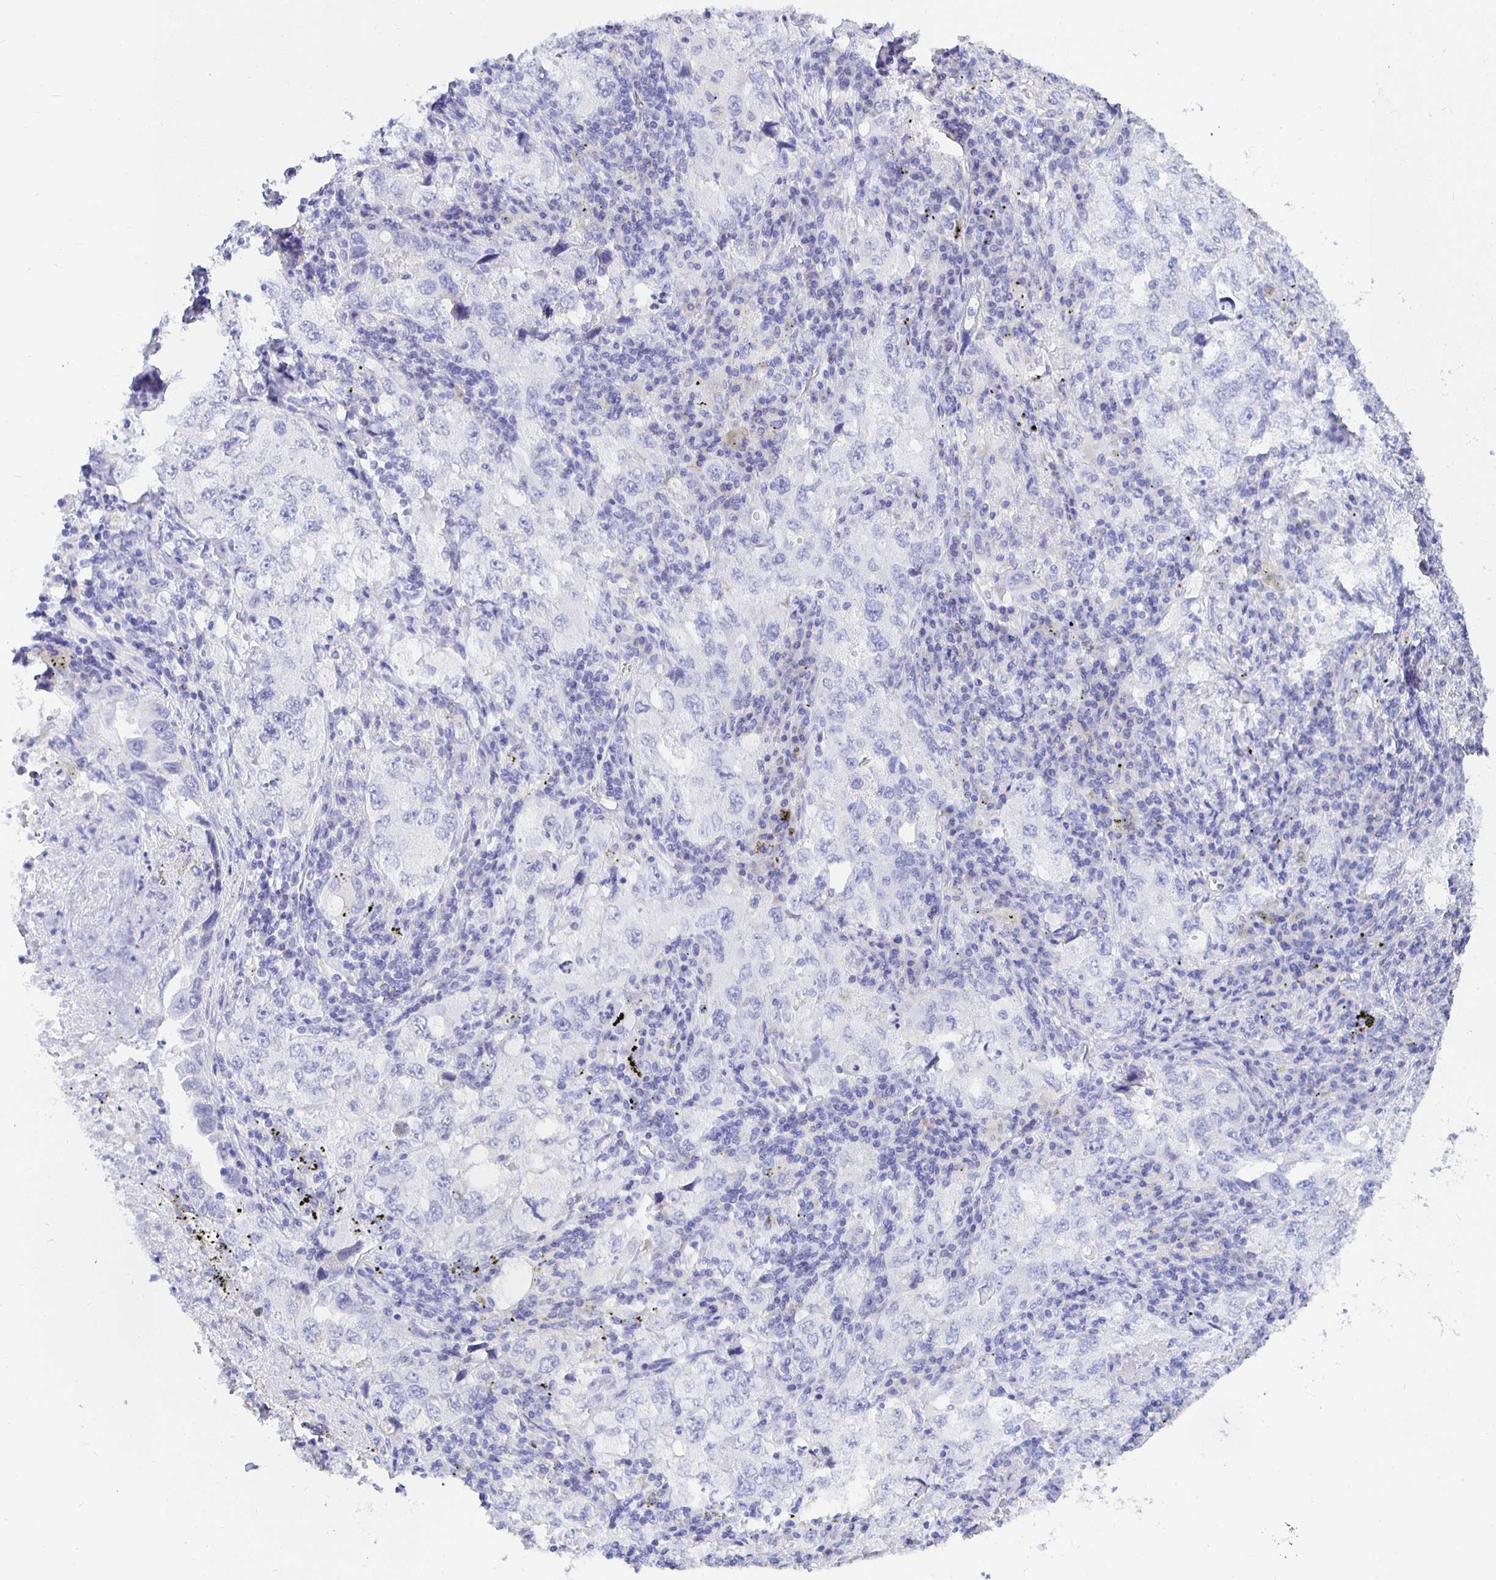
{"staining": {"intensity": "negative", "quantity": "none", "location": "none"}, "tissue": "lung cancer", "cell_type": "Tumor cells", "image_type": "cancer", "snomed": [{"axis": "morphology", "description": "Adenocarcinoma, NOS"}, {"axis": "topography", "description": "Lung"}], "caption": "Immunohistochemical staining of lung cancer (adenocarcinoma) exhibits no significant positivity in tumor cells.", "gene": "UMOD", "patient": {"sex": "female", "age": 57}}